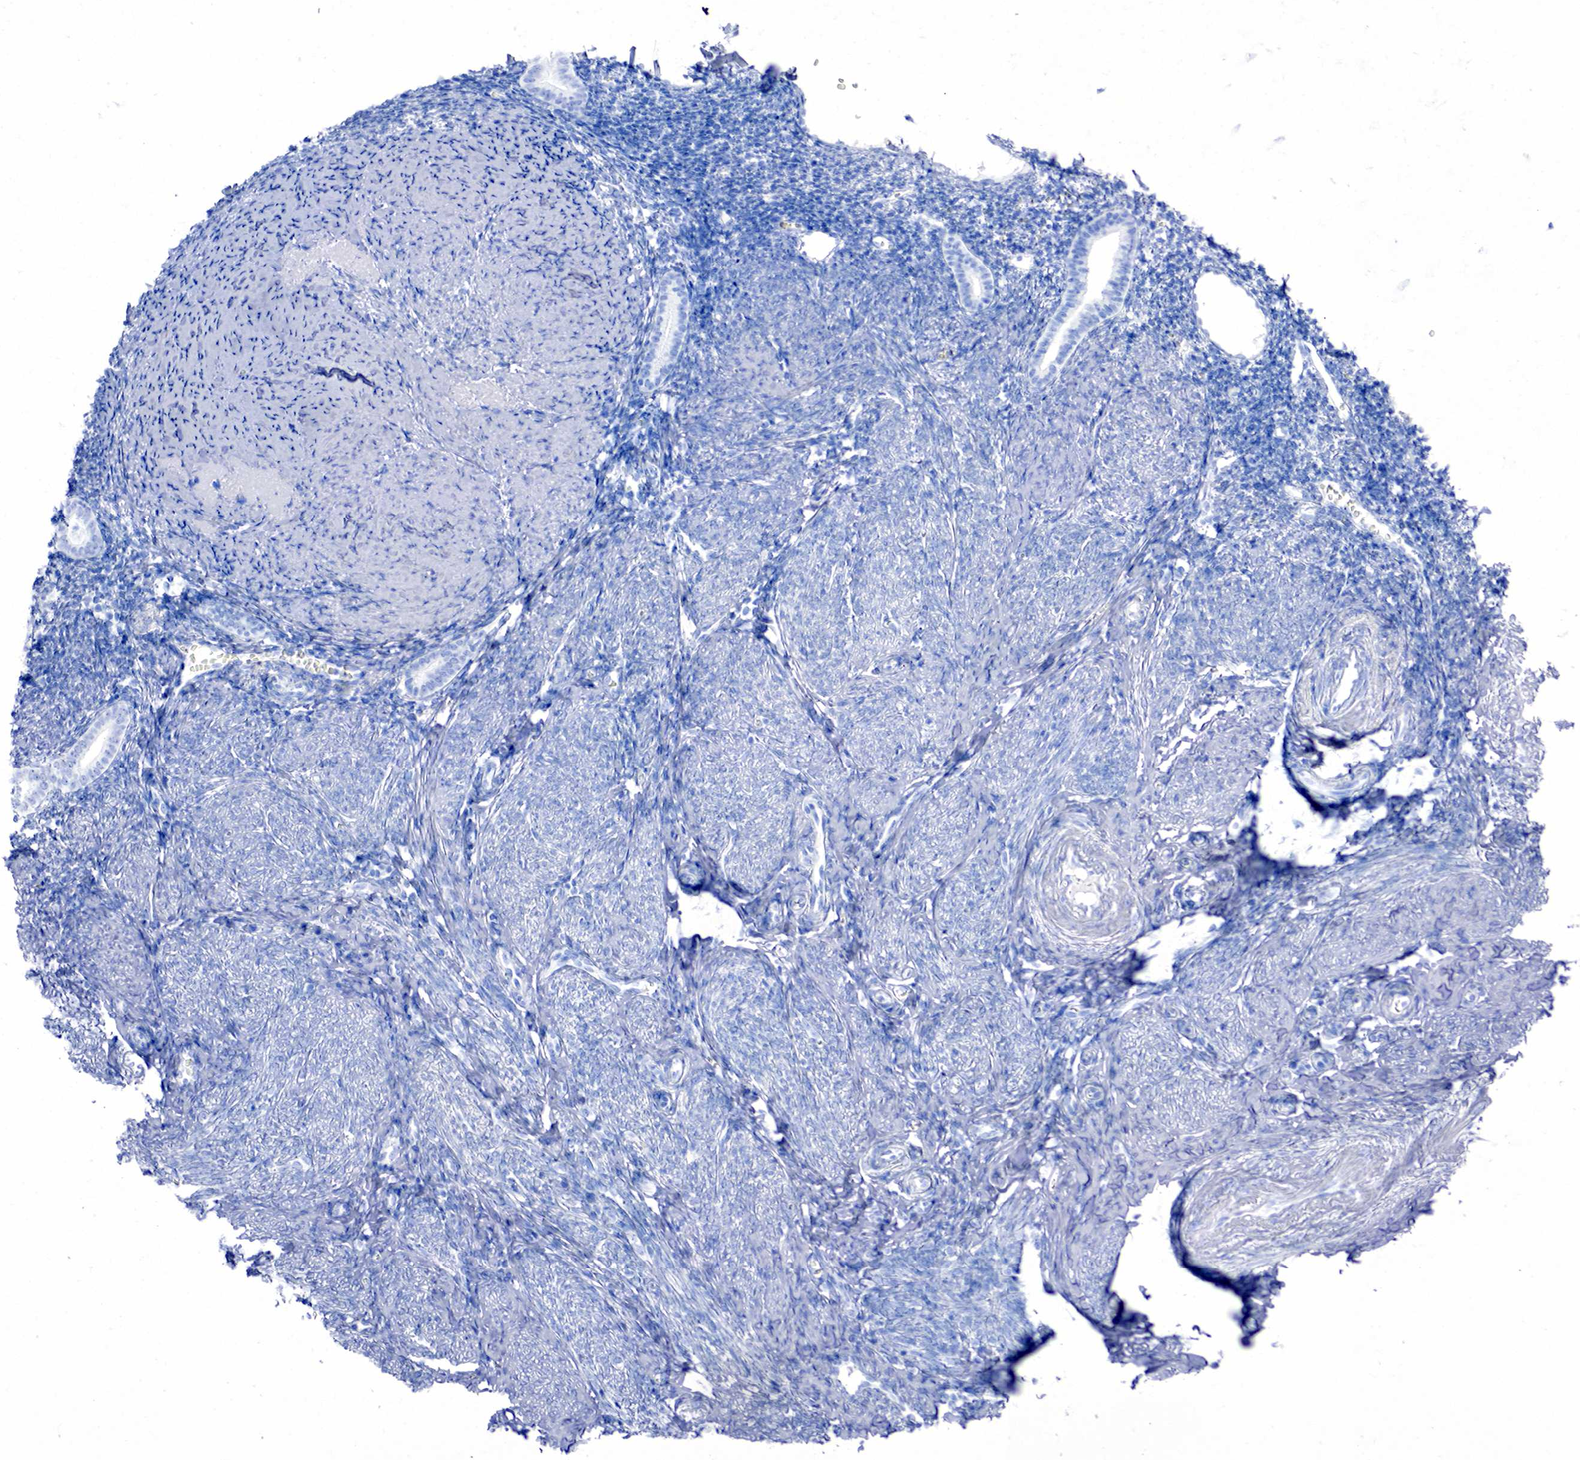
{"staining": {"intensity": "negative", "quantity": "none", "location": "none"}, "tissue": "endometrium", "cell_type": "Cells in endometrial stroma", "image_type": "normal", "snomed": [{"axis": "morphology", "description": "Normal tissue, NOS"}, {"axis": "morphology", "description": "Neoplasm, benign, NOS"}, {"axis": "topography", "description": "Uterus"}], "caption": "Cells in endometrial stroma show no significant protein positivity in normal endometrium. The staining was performed using DAB to visualize the protein expression in brown, while the nuclei were stained in blue with hematoxylin (Magnification: 20x).", "gene": "PTH", "patient": {"sex": "female", "age": 55}}